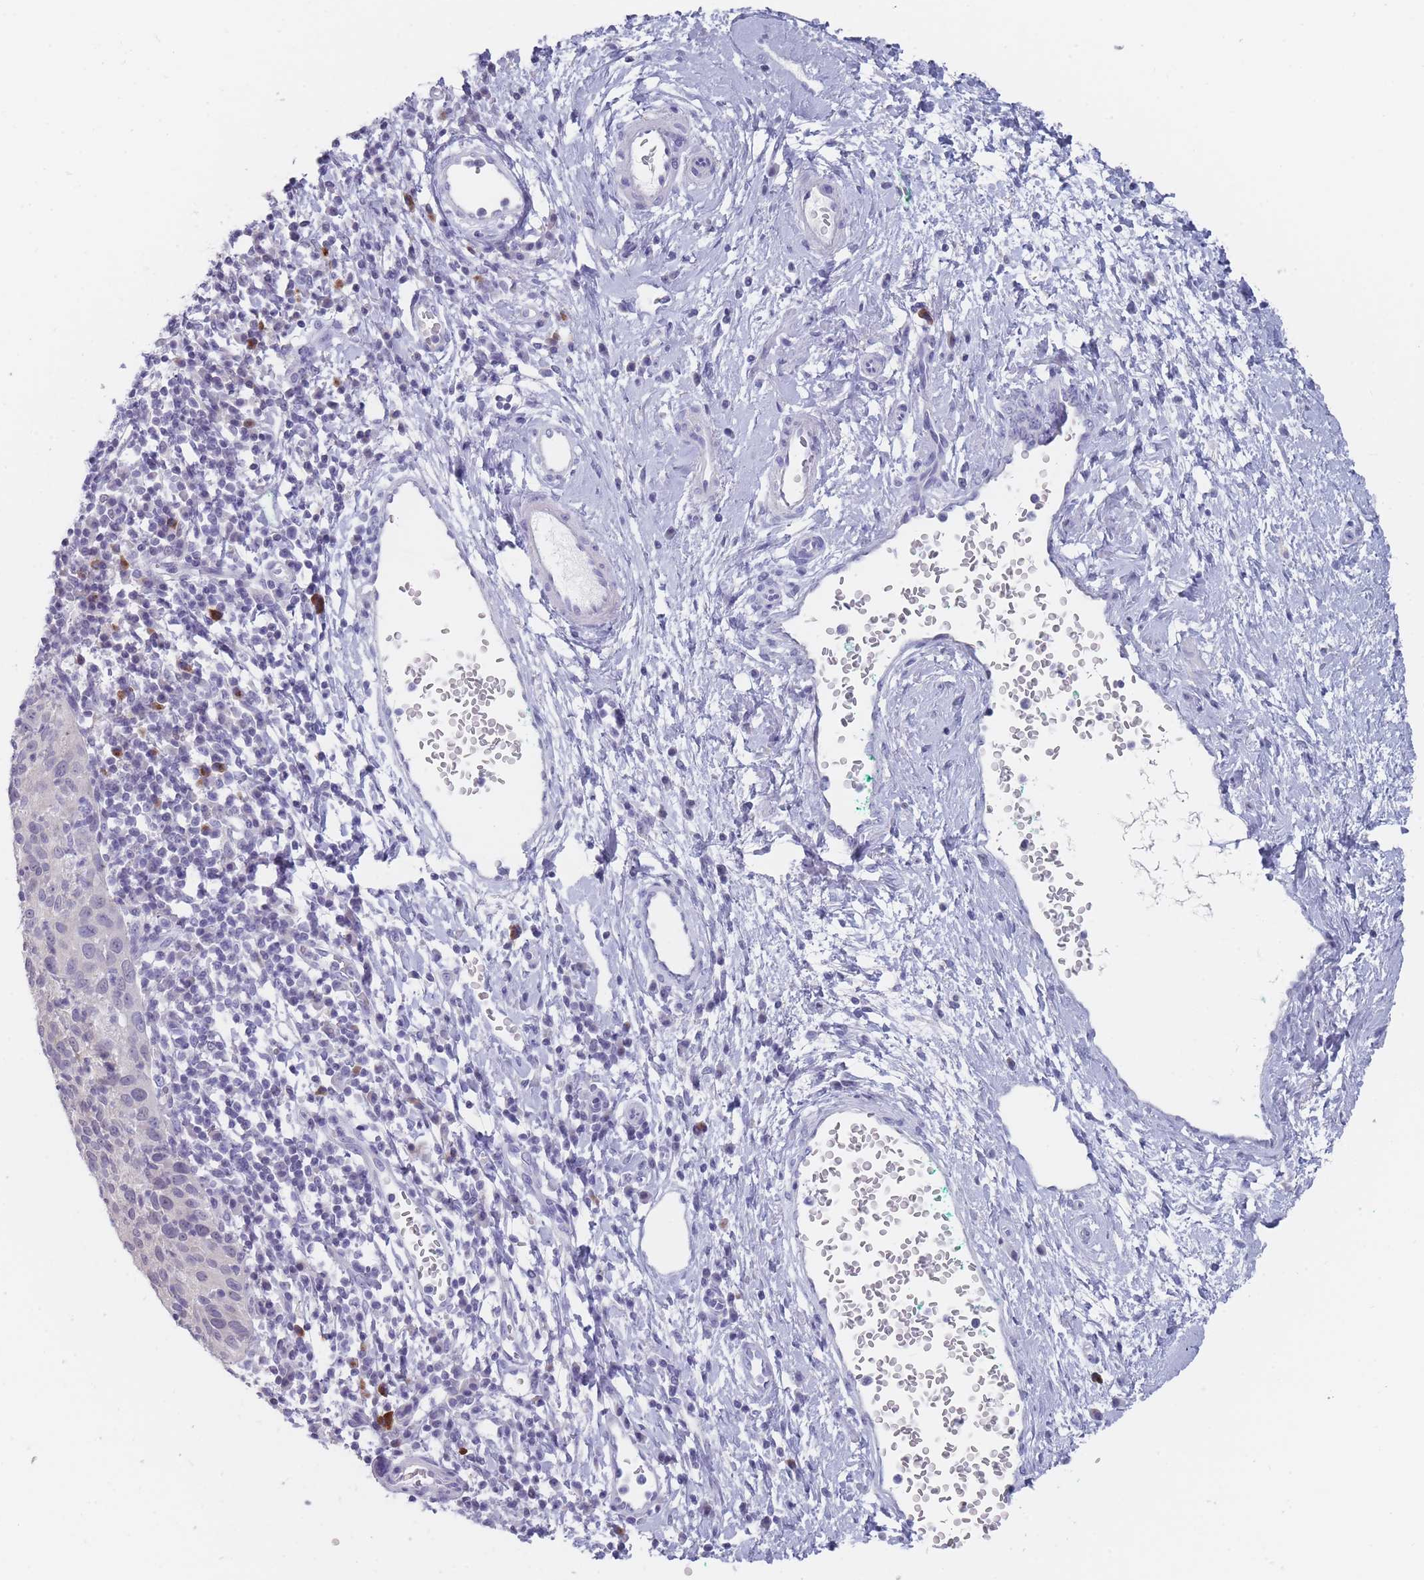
{"staining": {"intensity": "negative", "quantity": "none", "location": "none"}, "tissue": "cervical cancer", "cell_type": "Tumor cells", "image_type": "cancer", "snomed": [{"axis": "morphology", "description": "Squamous cell carcinoma, NOS"}, {"axis": "topography", "description": "Cervix"}], "caption": "IHC photomicrograph of neoplastic tissue: squamous cell carcinoma (cervical) stained with DAB (3,3'-diaminobenzidine) shows no significant protein positivity in tumor cells.", "gene": "CYP51A1", "patient": {"sex": "female", "age": 30}}